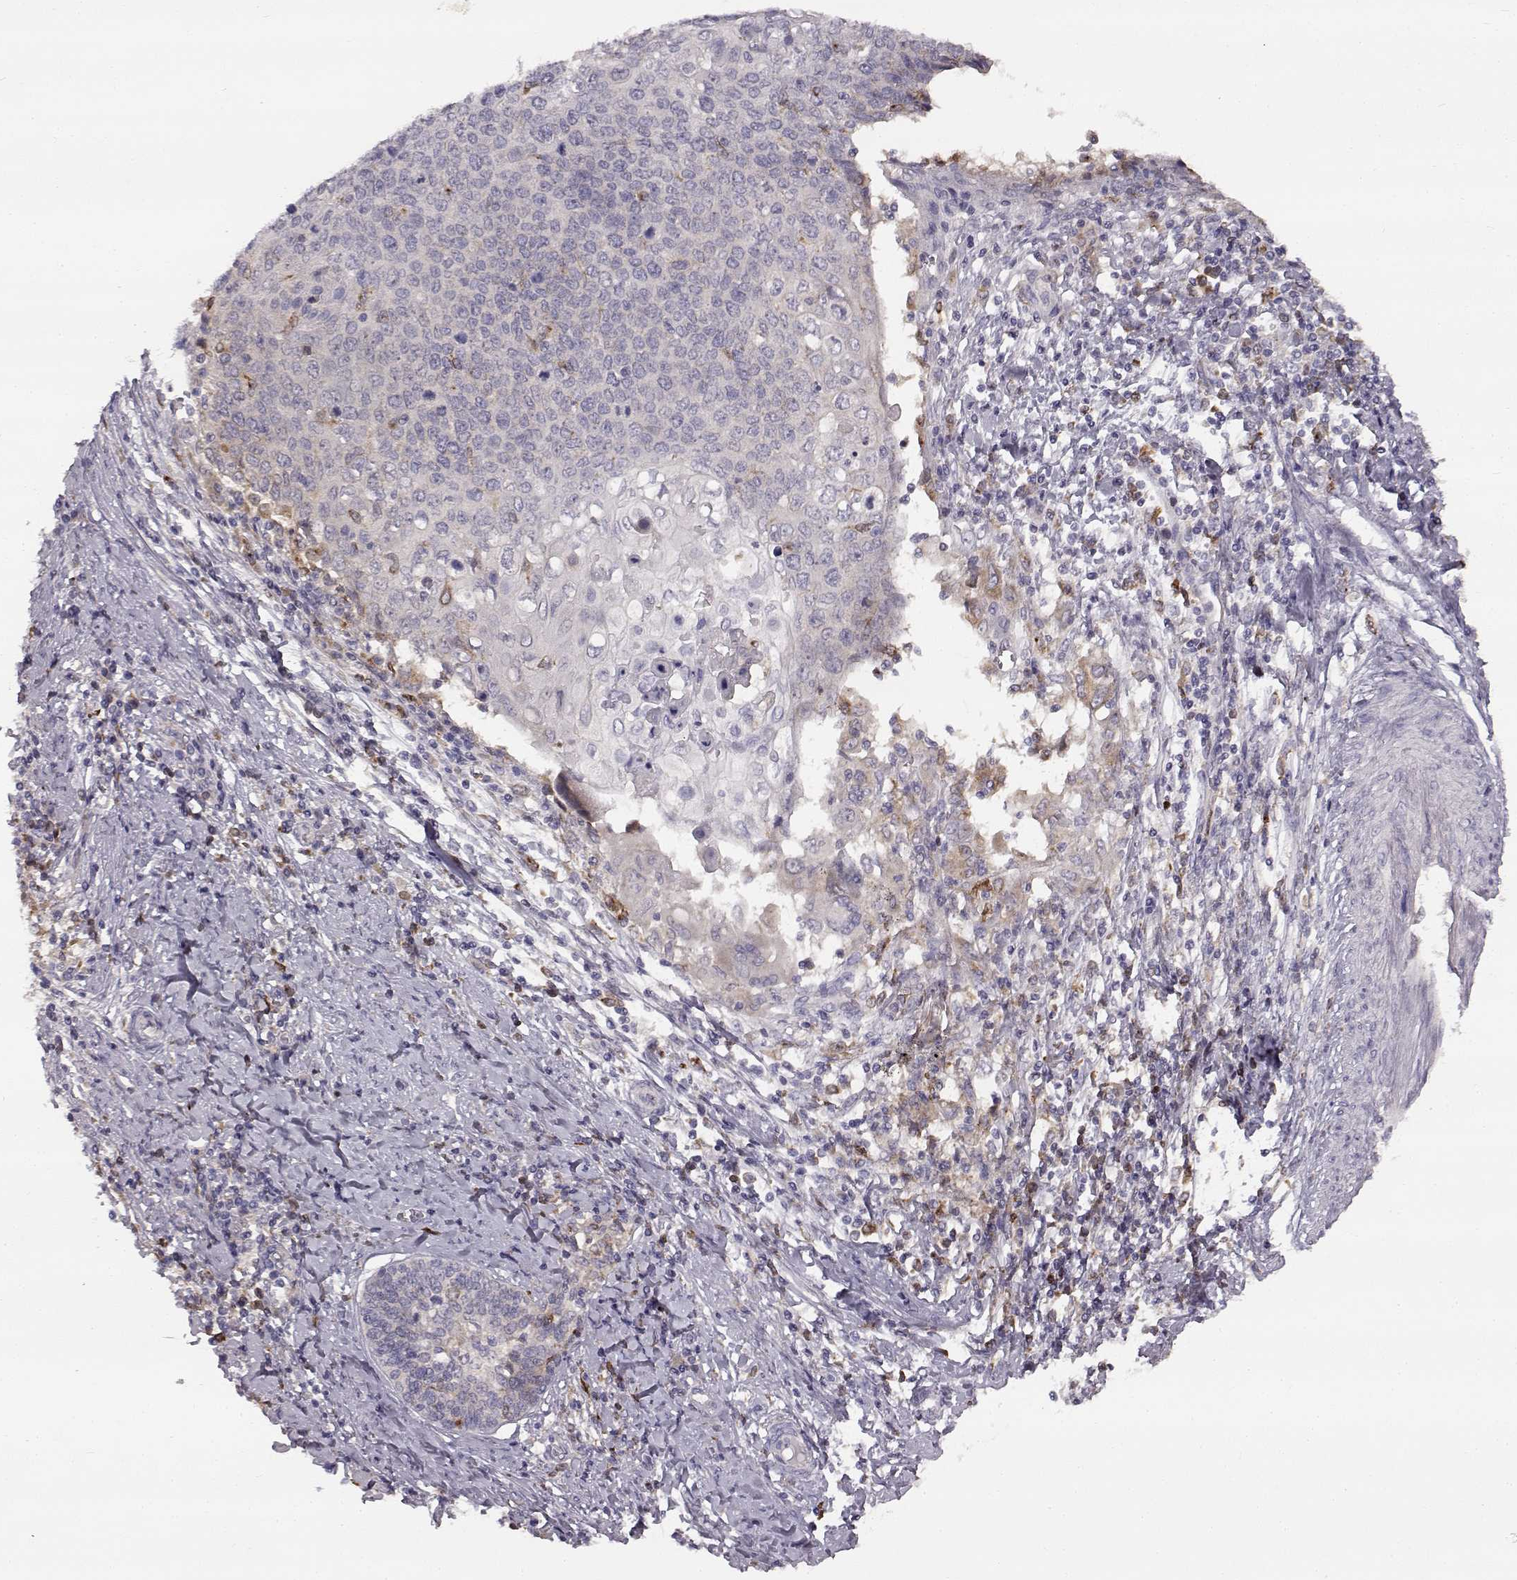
{"staining": {"intensity": "negative", "quantity": "none", "location": "none"}, "tissue": "cervical cancer", "cell_type": "Tumor cells", "image_type": "cancer", "snomed": [{"axis": "morphology", "description": "Squamous cell carcinoma, NOS"}, {"axis": "topography", "description": "Cervix"}], "caption": "DAB (3,3'-diaminobenzidine) immunohistochemical staining of human cervical cancer (squamous cell carcinoma) displays no significant expression in tumor cells.", "gene": "SPAG17", "patient": {"sex": "female", "age": 39}}